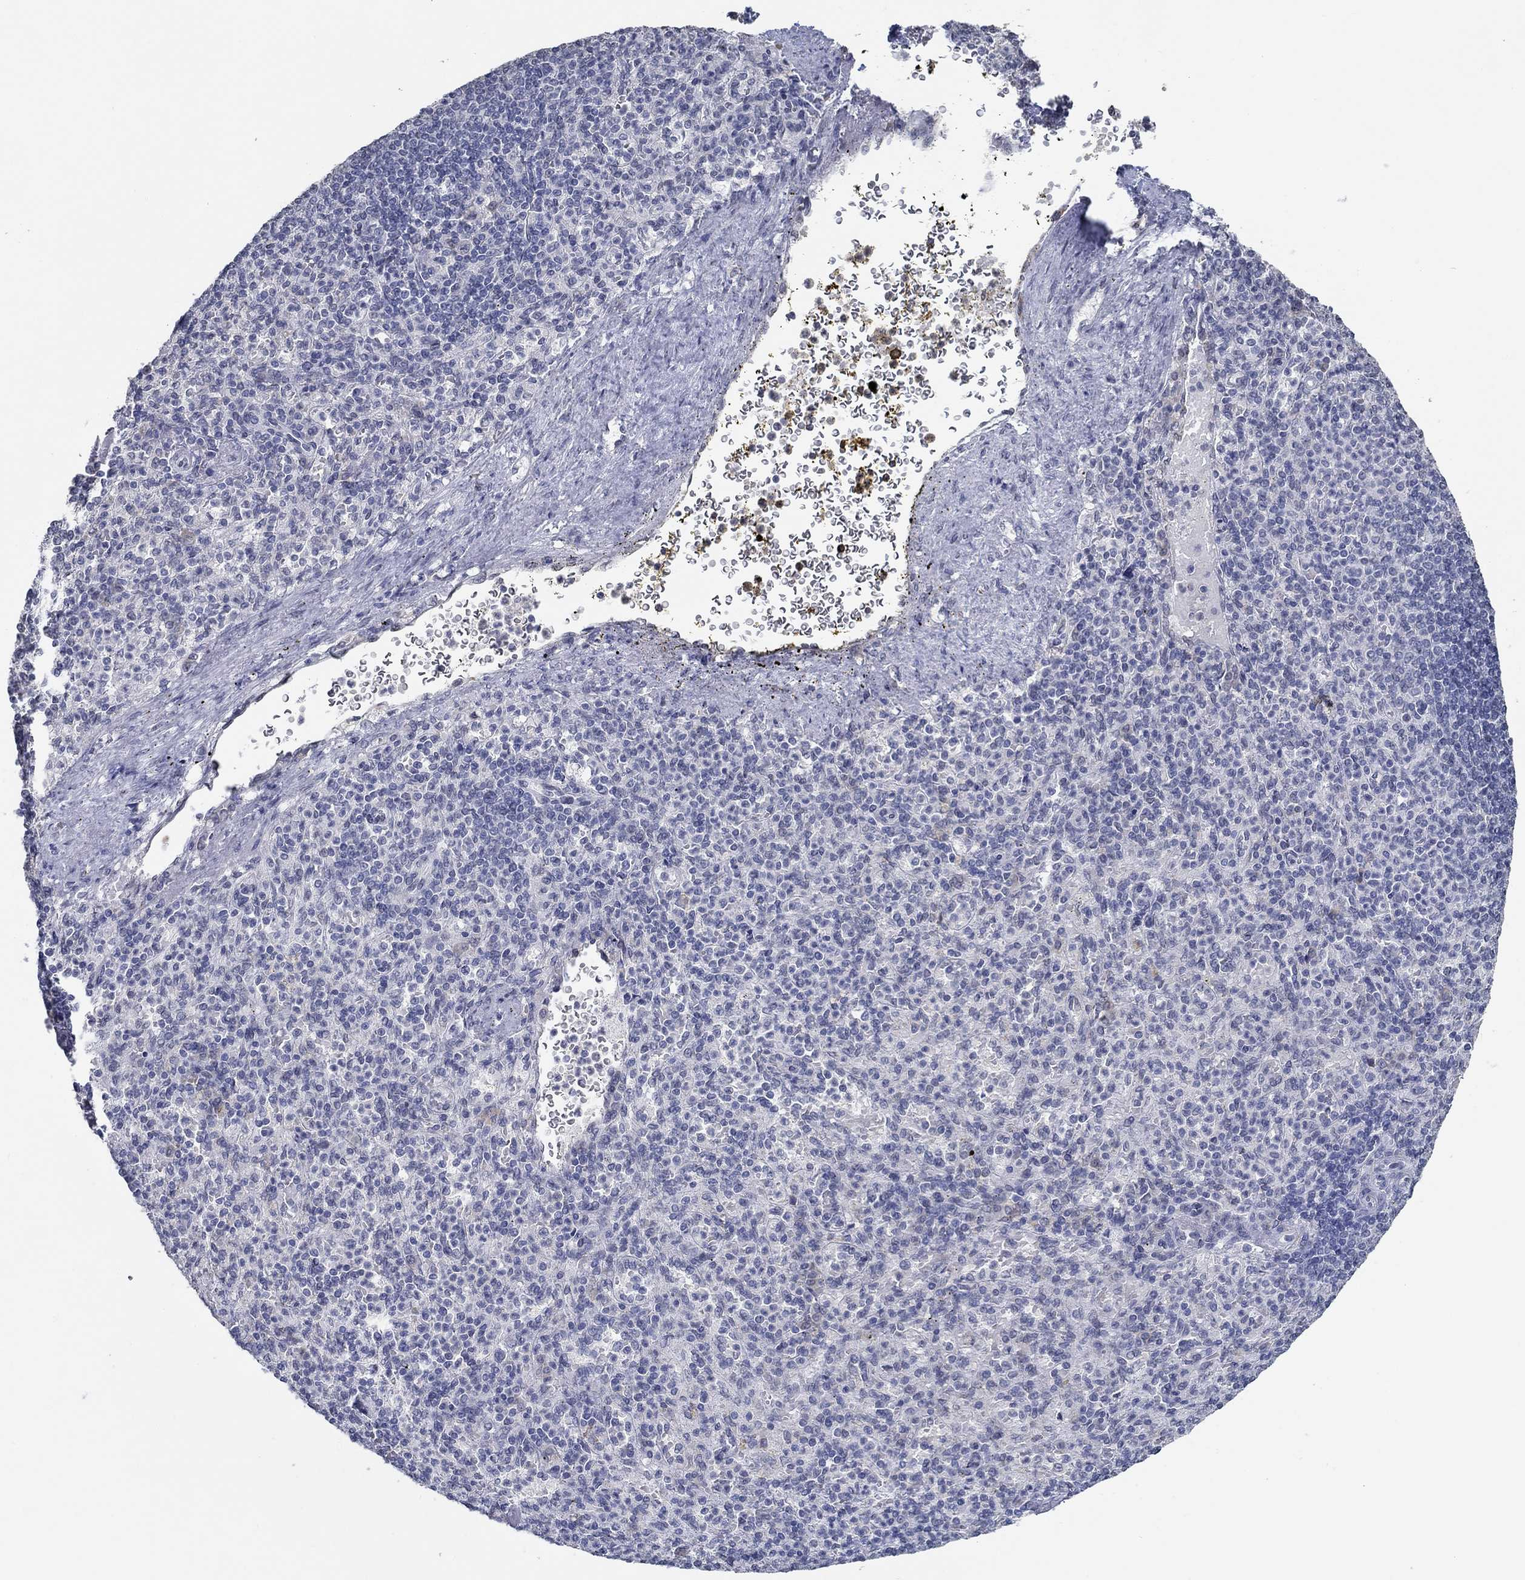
{"staining": {"intensity": "negative", "quantity": "none", "location": "none"}, "tissue": "spleen", "cell_type": "Cells in red pulp", "image_type": "normal", "snomed": [{"axis": "morphology", "description": "Normal tissue, NOS"}, {"axis": "topography", "description": "Spleen"}], "caption": "DAB (3,3'-diaminobenzidine) immunohistochemical staining of unremarkable human spleen reveals no significant staining in cells in red pulp.", "gene": "NUP155", "patient": {"sex": "female", "age": 74}}